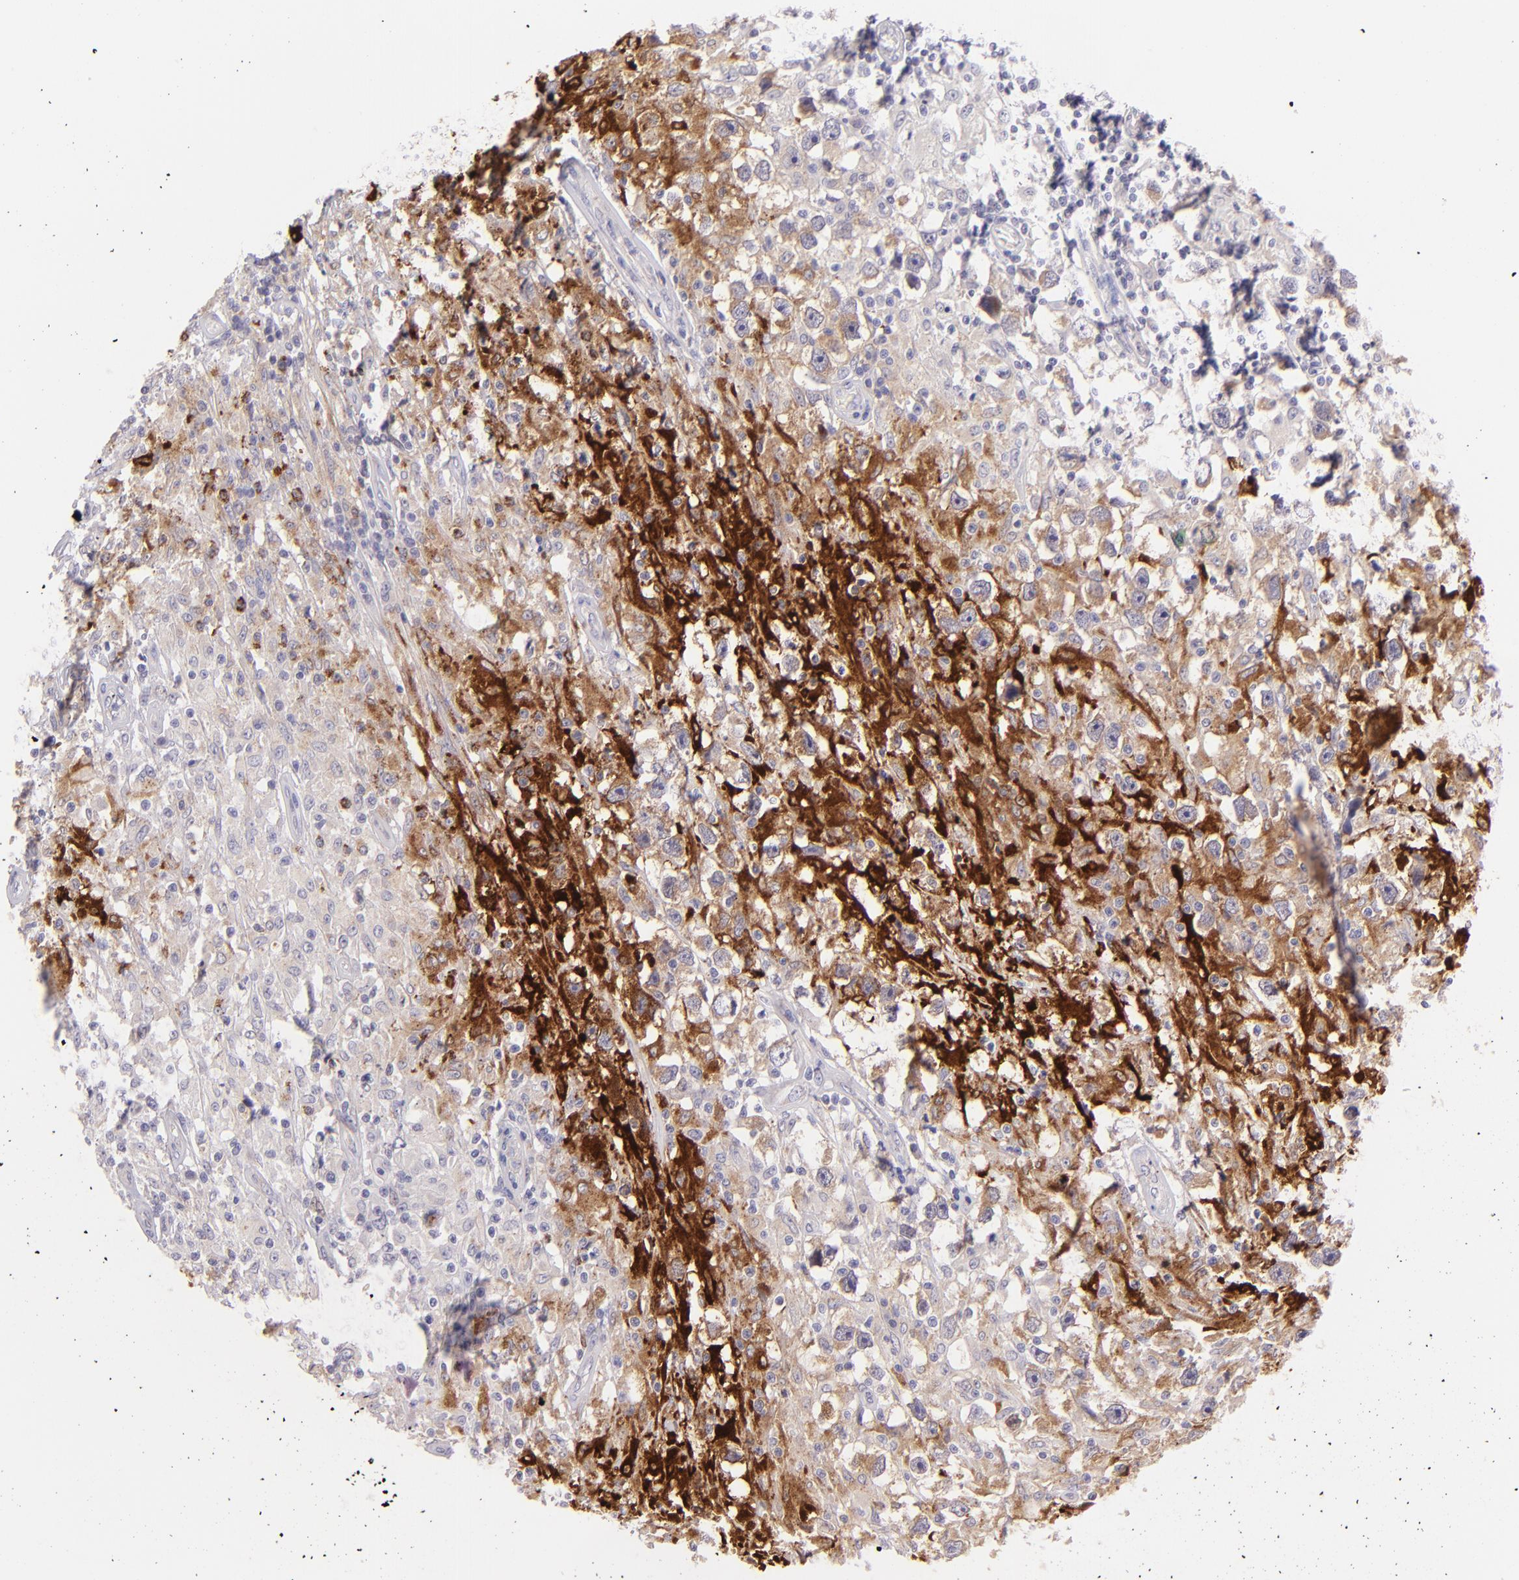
{"staining": {"intensity": "moderate", "quantity": "25%-75%", "location": "cytoplasmic/membranous"}, "tissue": "testis cancer", "cell_type": "Tumor cells", "image_type": "cancer", "snomed": [{"axis": "morphology", "description": "Seminoma, NOS"}, {"axis": "topography", "description": "Testis"}], "caption": "Immunohistochemistry (IHC) histopathology image of neoplastic tissue: seminoma (testis) stained using immunohistochemistry demonstrates medium levels of moderate protein expression localized specifically in the cytoplasmic/membranous of tumor cells, appearing as a cytoplasmic/membranous brown color.", "gene": "SH2D4A", "patient": {"sex": "male", "age": 34}}